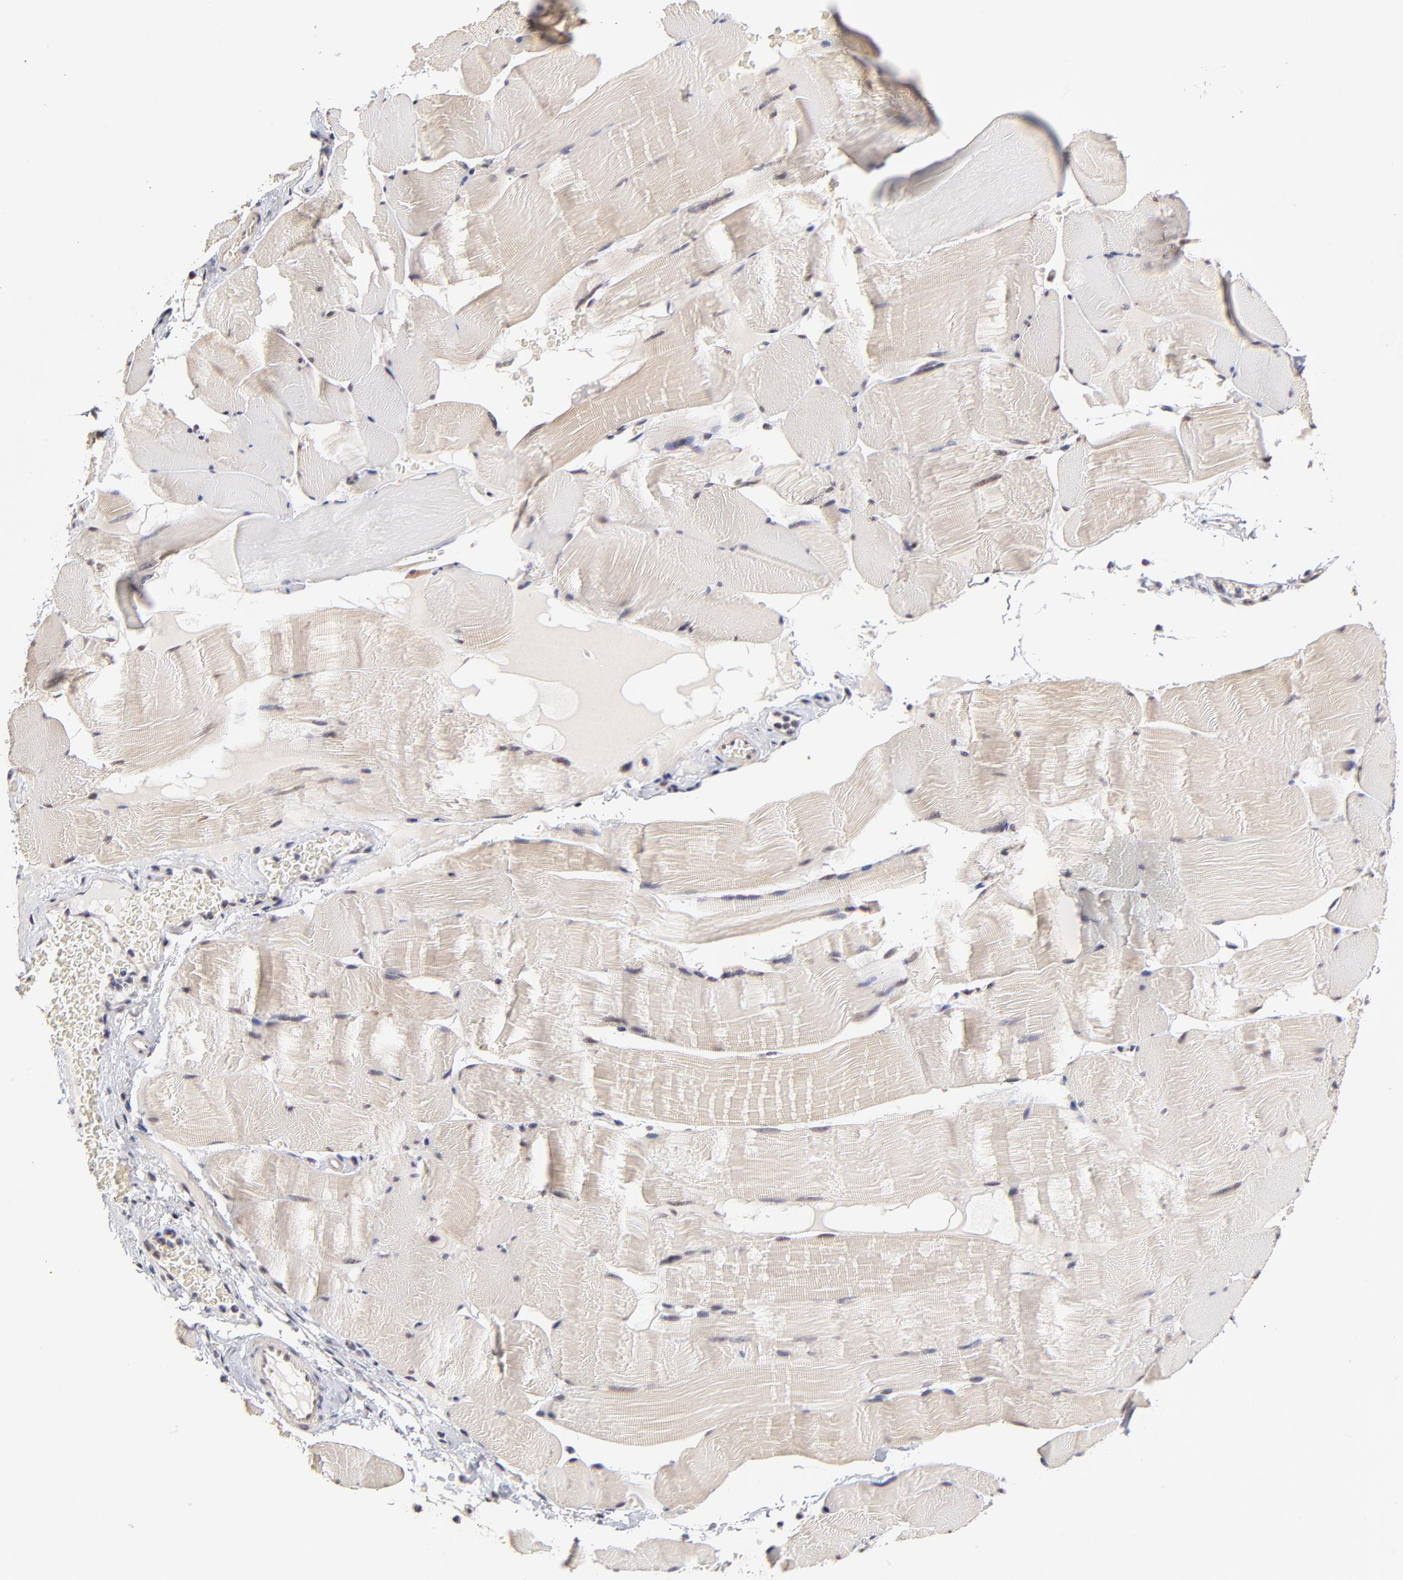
{"staining": {"intensity": "weak", "quantity": ">75%", "location": "cytoplasmic/membranous"}, "tissue": "skeletal muscle", "cell_type": "Myocytes", "image_type": "normal", "snomed": [{"axis": "morphology", "description": "Normal tissue, NOS"}, {"axis": "topography", "description": "Skeletal muscle"}], "caption": "The histopathology image demonstrates a brown stain indicating the presence of a protein in the cytoplasmic/membranous of myocytes in skeletal muscle.", "gene": "ZNF10", "patient": {"sex": "male", "age": 62}}